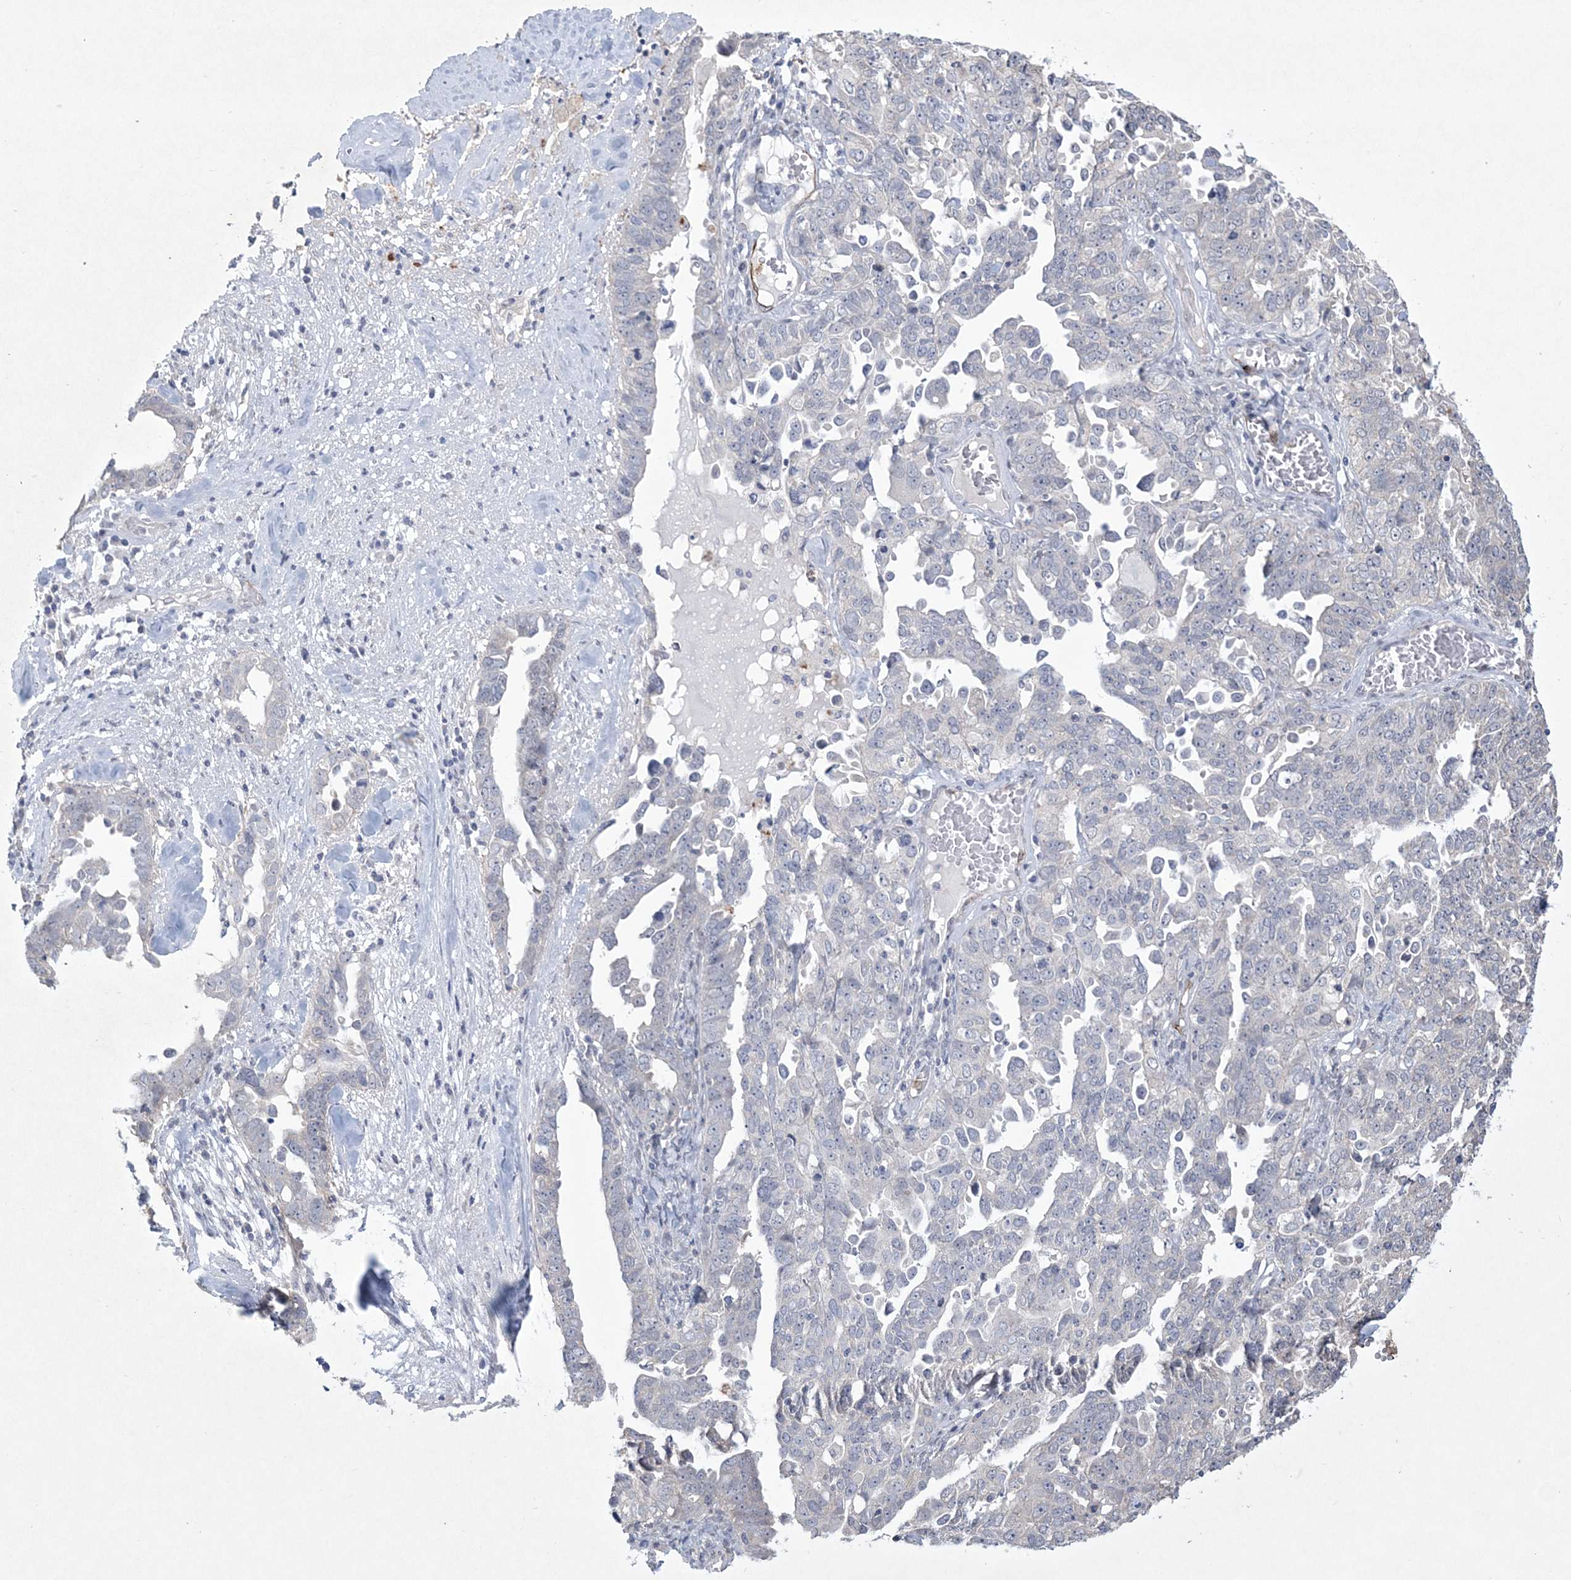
{"staining": {"intensity": "negative", "quantity": "none", "location": "none"}, "tissue": "ovarian cancer", "cell_type": "Tumor cells", "image_type": "cancer", "snomed": [{"axis": "morphology", "description": "Carcinoma, endometroid"}, {"axis": "topography", "description": "Ovary"}], "caption": "An image of ovarian cancer stained for a protein reveals no brown staining in tumor cells.", "gene": "DPCD", "patient": {"sex": "female", "age": 62}}